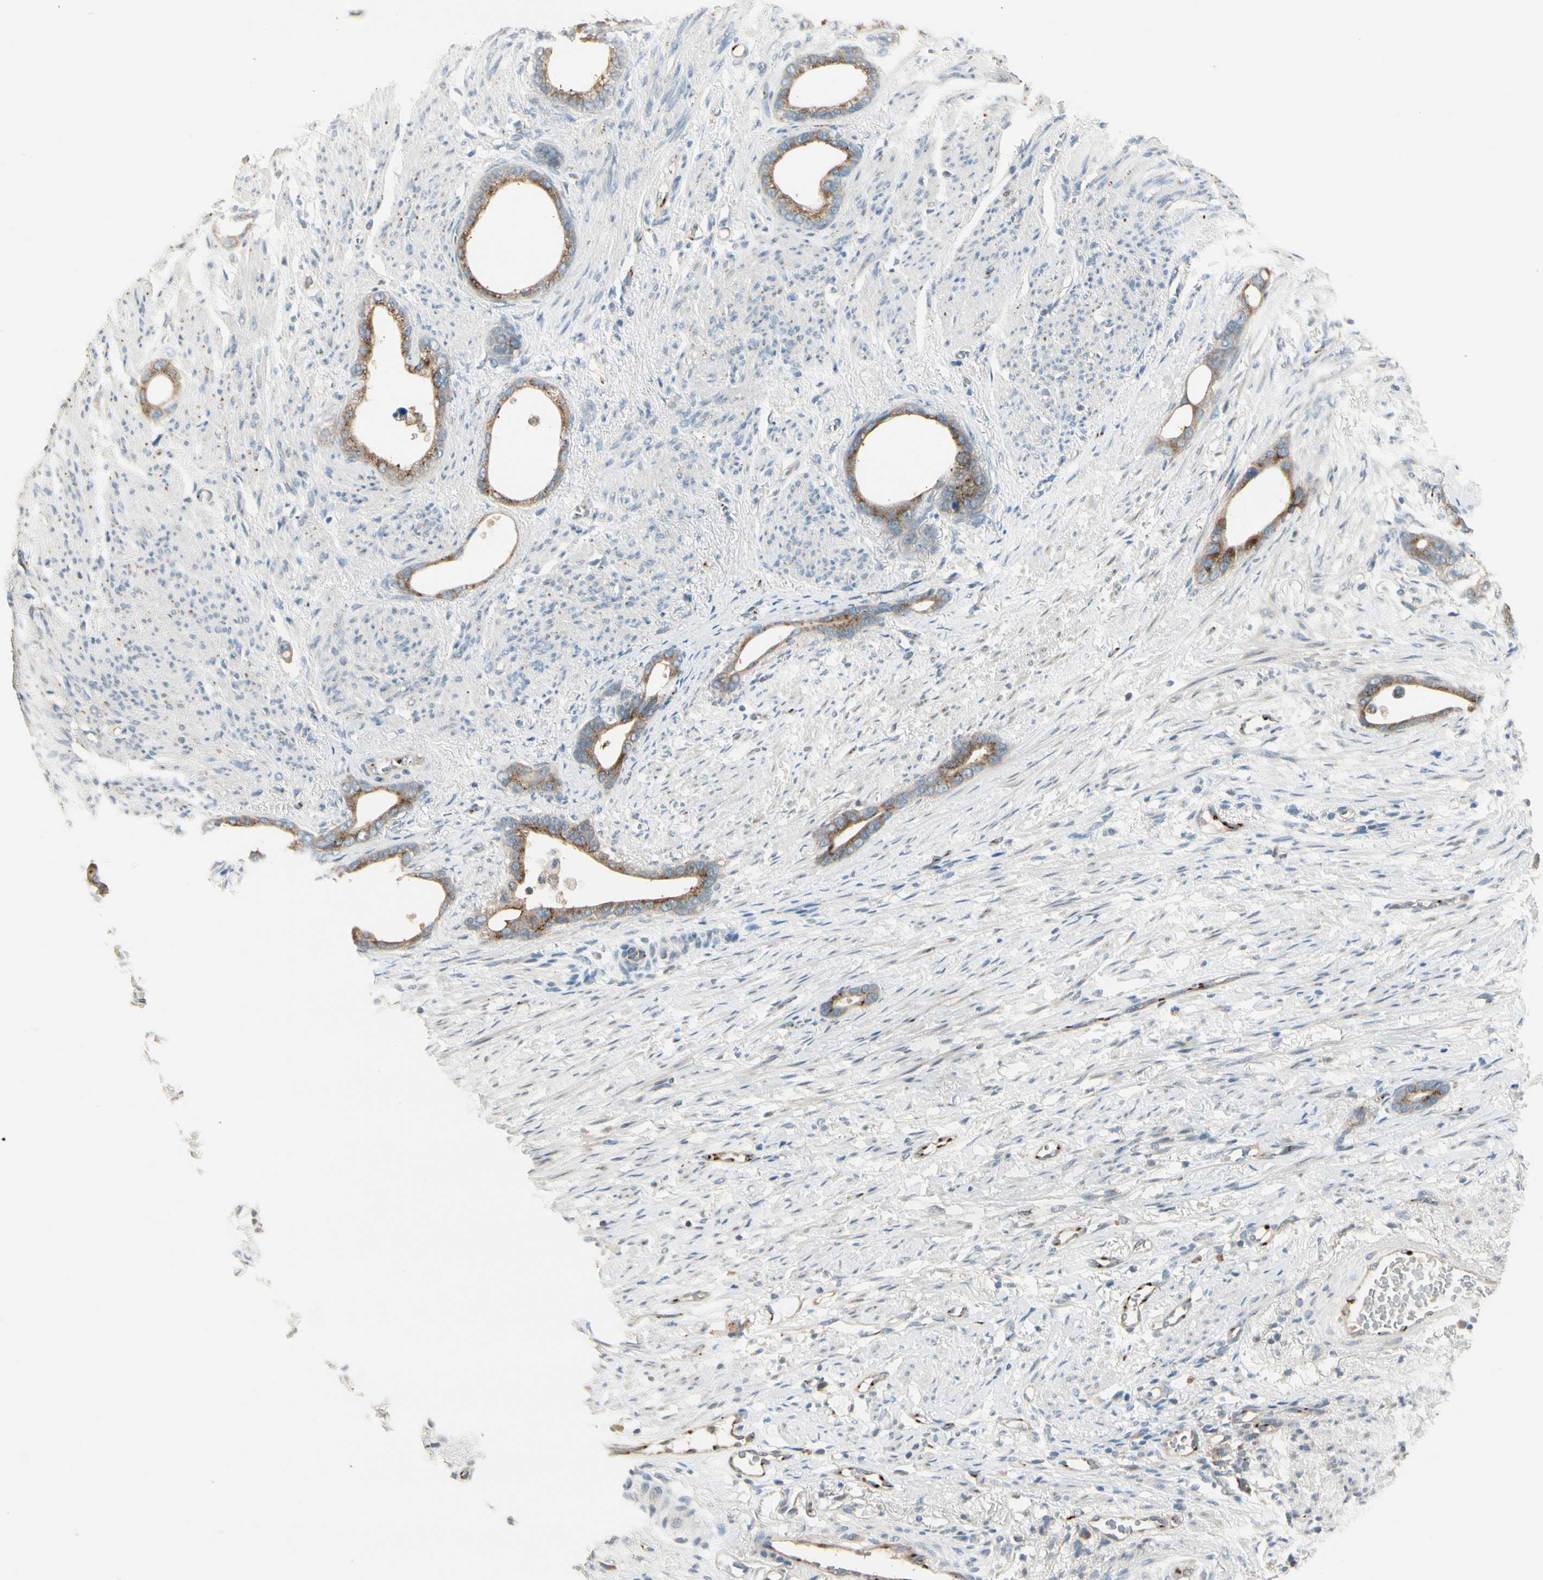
{"staining": {"intensity": "moderate", "quantity": ">75%", "location": "cytoplasmic/membranous"}, "tissue": "stomach cancer", "cell_type": "Tumor cells", "image_type": "cancer", "snomed": [{"axis": "morphology", "description": "Adenocarcinoma, NOS"}, {"axis": "topography", "description": "Stomach"}], "caption": "A brown stain highlights moderate cytoplasmic/membranous staining of a protein in stomach cancer (adenocarcinoma) tumor cells.", "gene": "MANSC1", "patient": {"sex": "female", "age": 75}}